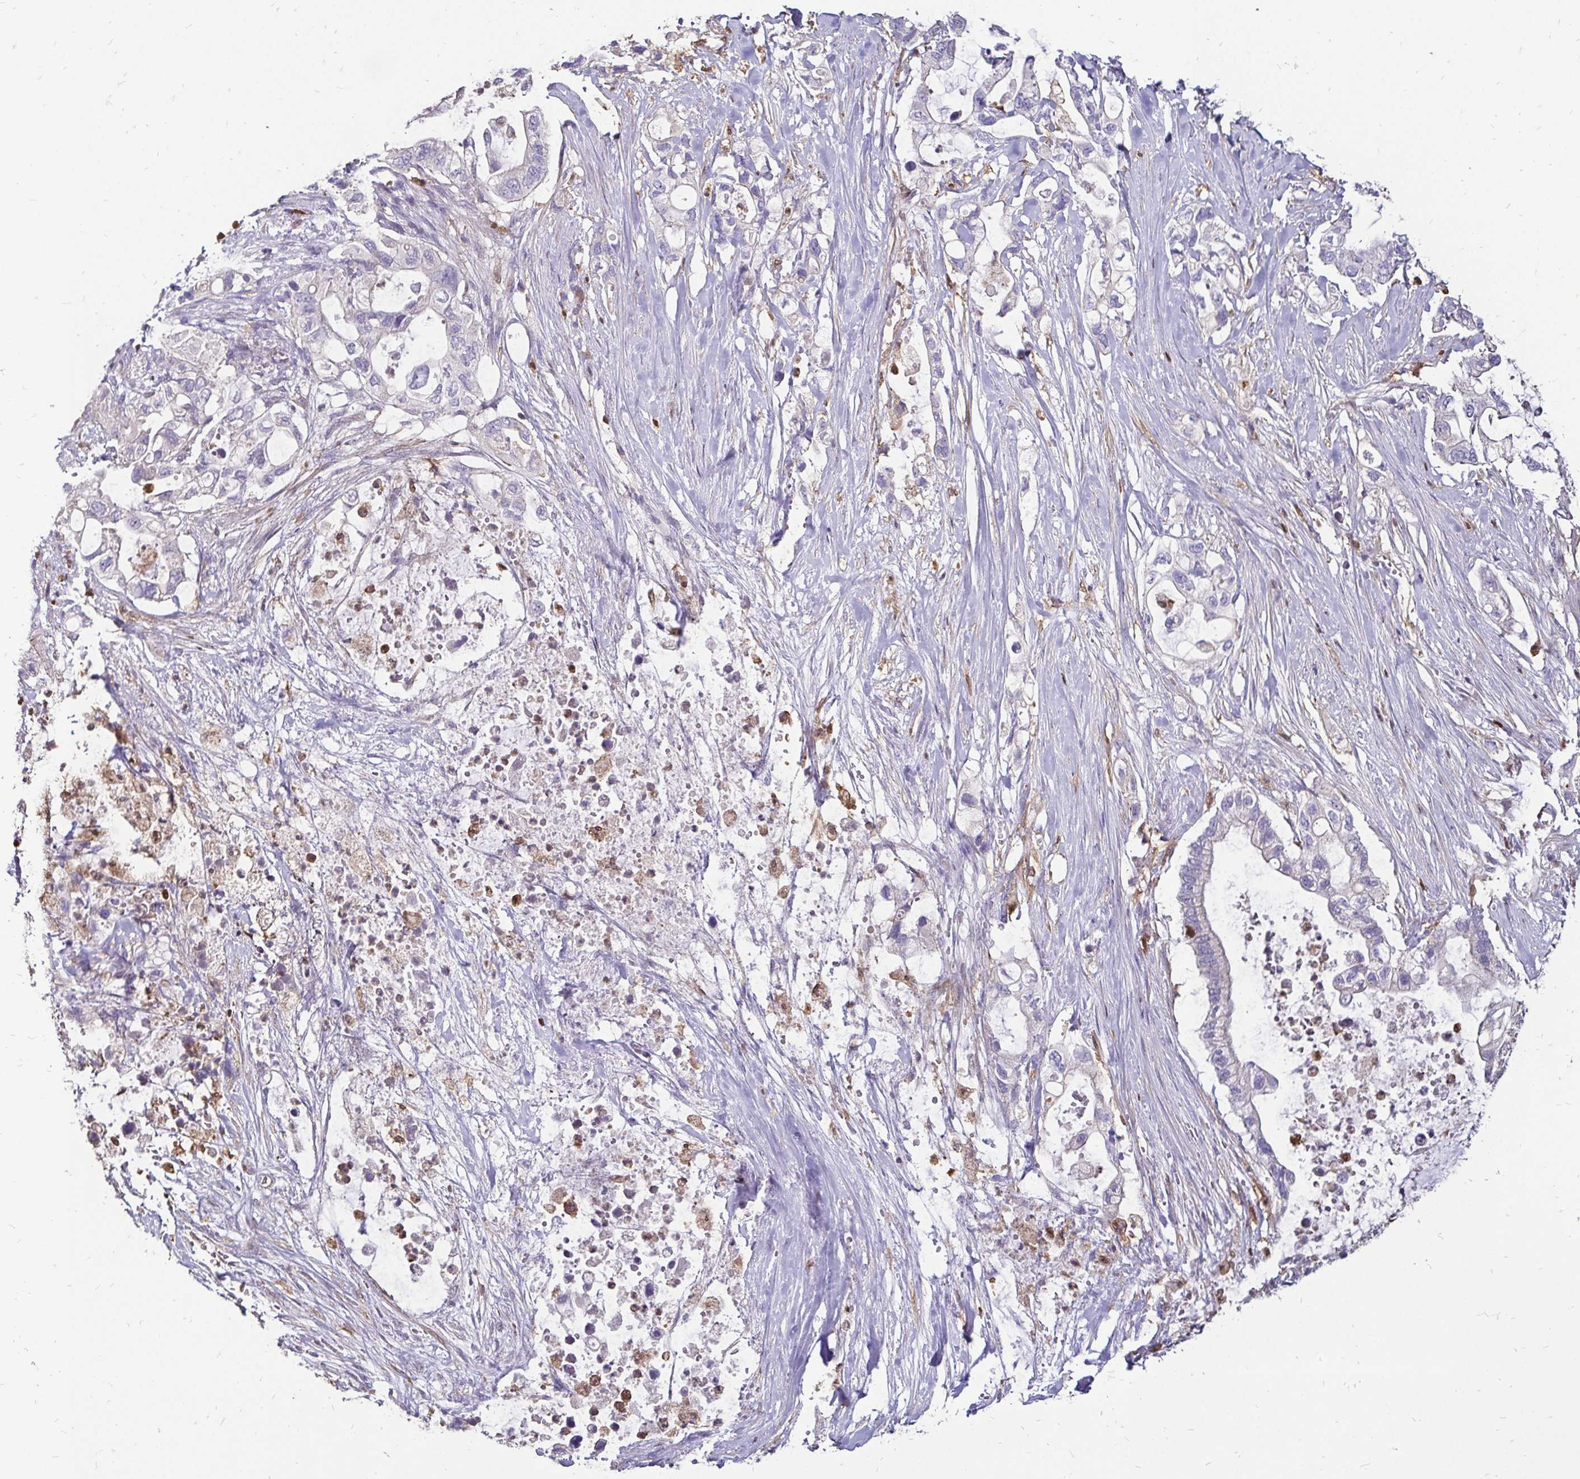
{"staining": {"intensity": "negative", "quantity": "none", "location": "none"}, "tissue": "pancreatic cancer", "cell_type": "Tumor cells", "image_type": "cancer", "snomed": [{"axis": "morphology", "description": "Adenocarcinoma, NOS"}, {"axis": "topography", "description": "Pancreas"}], "caption": "Immunohistochemical staining of human pancreatic adenocarcinoma exhibits no significant expression in tumor cells.", "gene": "ZFP1", "patient": {"sex": "female", "age": 72}}